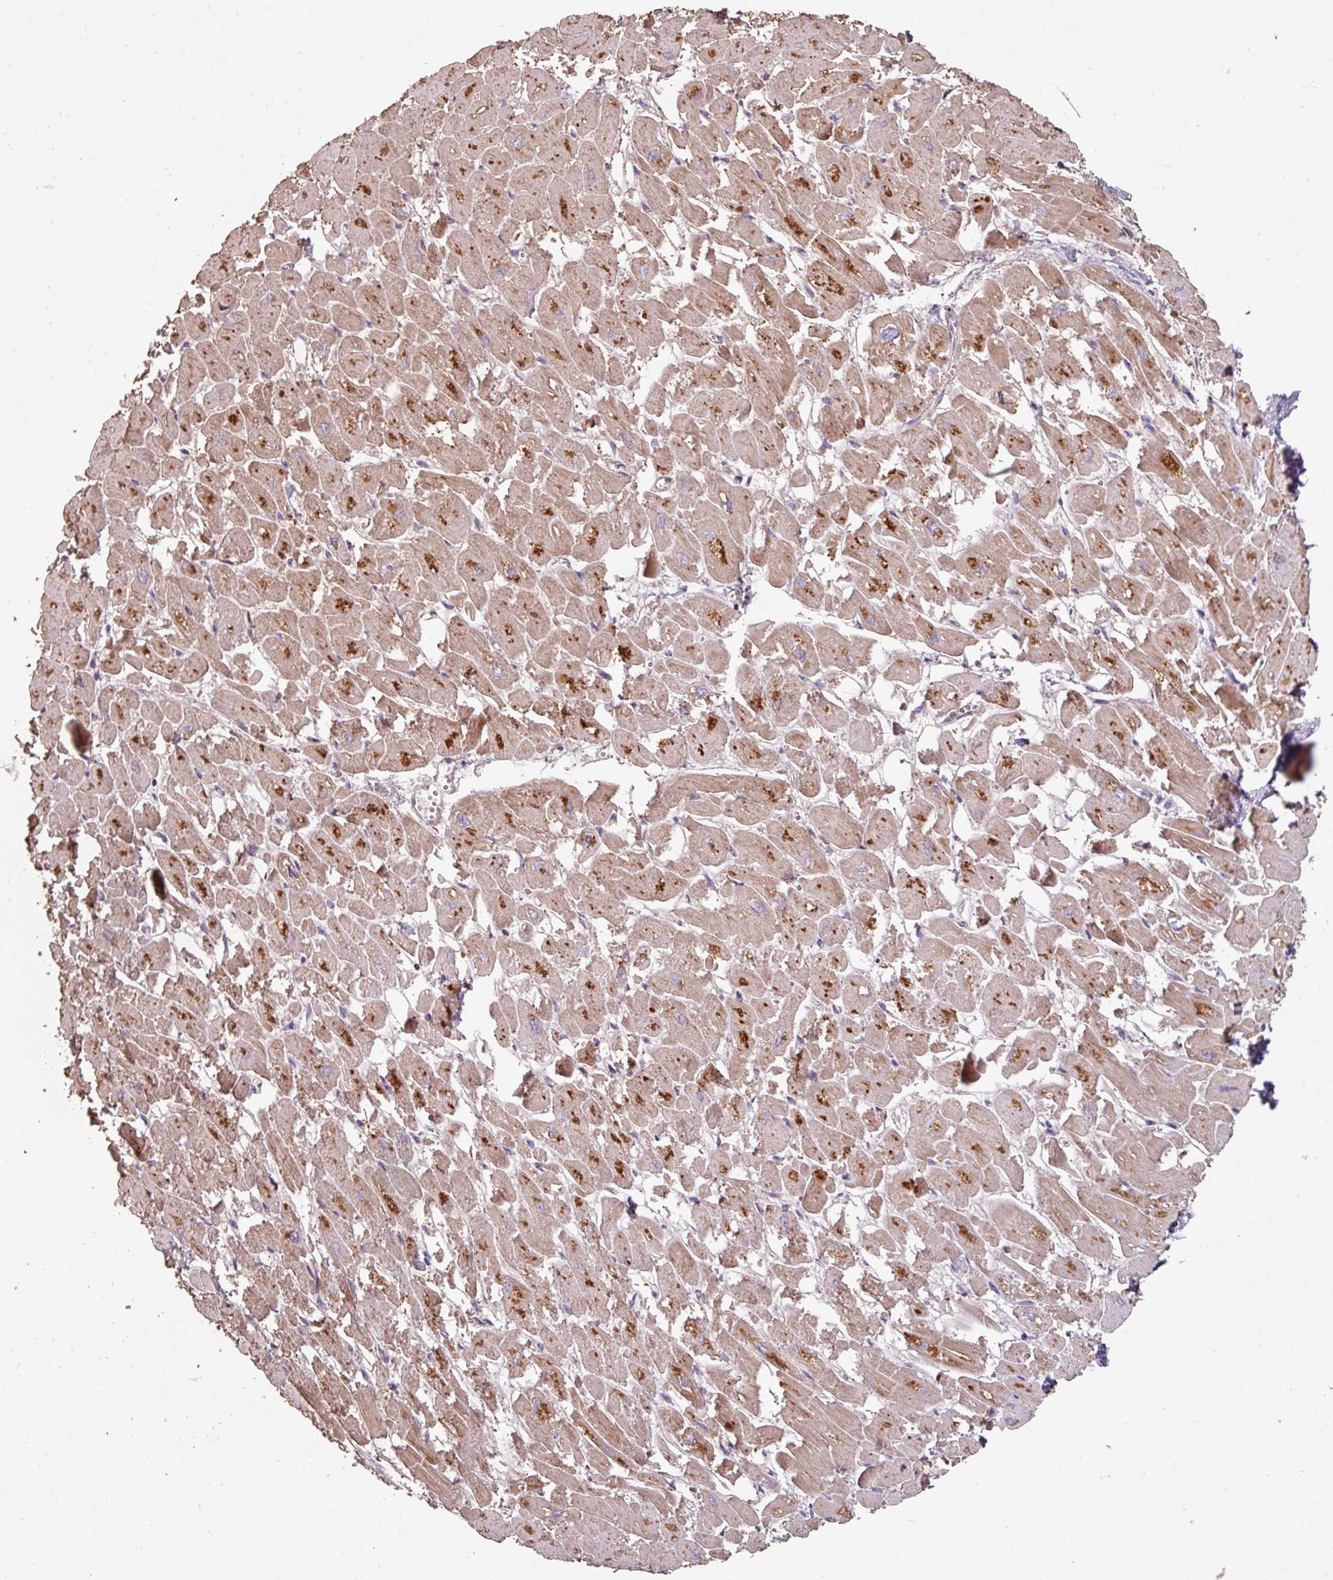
{"staining": {"intensity": "moderate", "quantity": ">75%", "location": "cytoplasmic/membranous"}, "tissue": "heart muscle", "cell_type": "Cardiomyocytes", "image_type": "normal", "snomed": [{"axis": "morphology", "description": "Normal tissue, NOS"}, {"axis": "topography", "description": "Heart"}], "caption": "Heart muscle was stained to show a protein in brown. There is medium levels of moderate cytoplasmic/membranous staining in about >75% of cardiomyocytes.", "gene": "ENSG00000260170", "patient": {"sex": "male", "age": 54}}